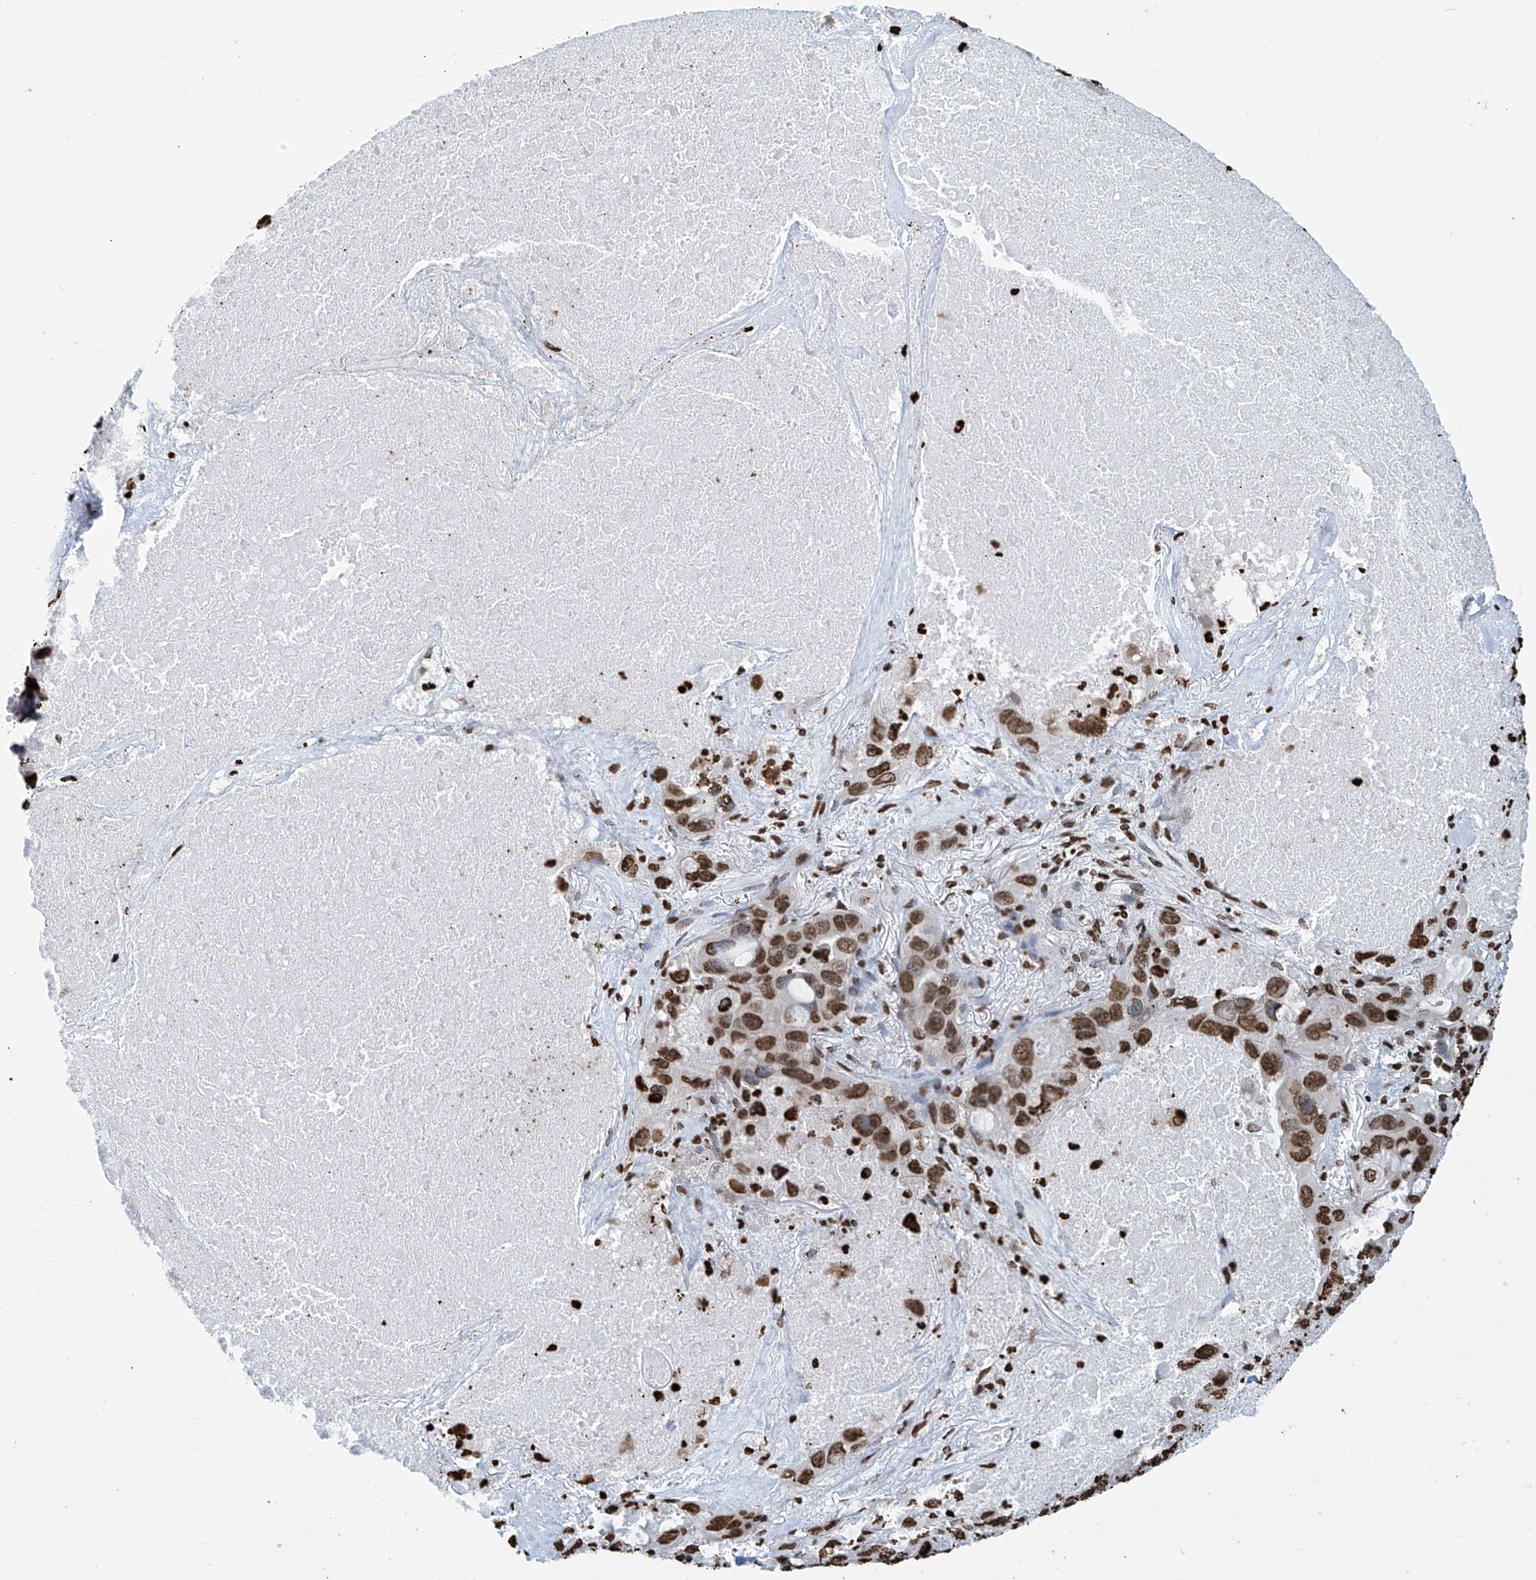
{"staining": {"intensity": "moderate", "quantity": ">75%", "location": "nuclear"}, "tissue": "lung cancer", "cell_type": "Tumor cells", "image_type": "cancer", "snomed": [{"axis": "morphology", "description": "Squamous cell carcinoma, NOS"}, {"axis": "topography", "description": "Lung"}], "caption": "IHC micrograph of neoplastic tissue: human lung cancer (squamous cell carcinoma) stained using IHC reveals medium levels of moderate protein expression localized specifically in the nuclear of tumor cells, appearing as a nuclear brown color.", "gene": "DPPA2", "patient": {"sex": "female", "age": 73}}